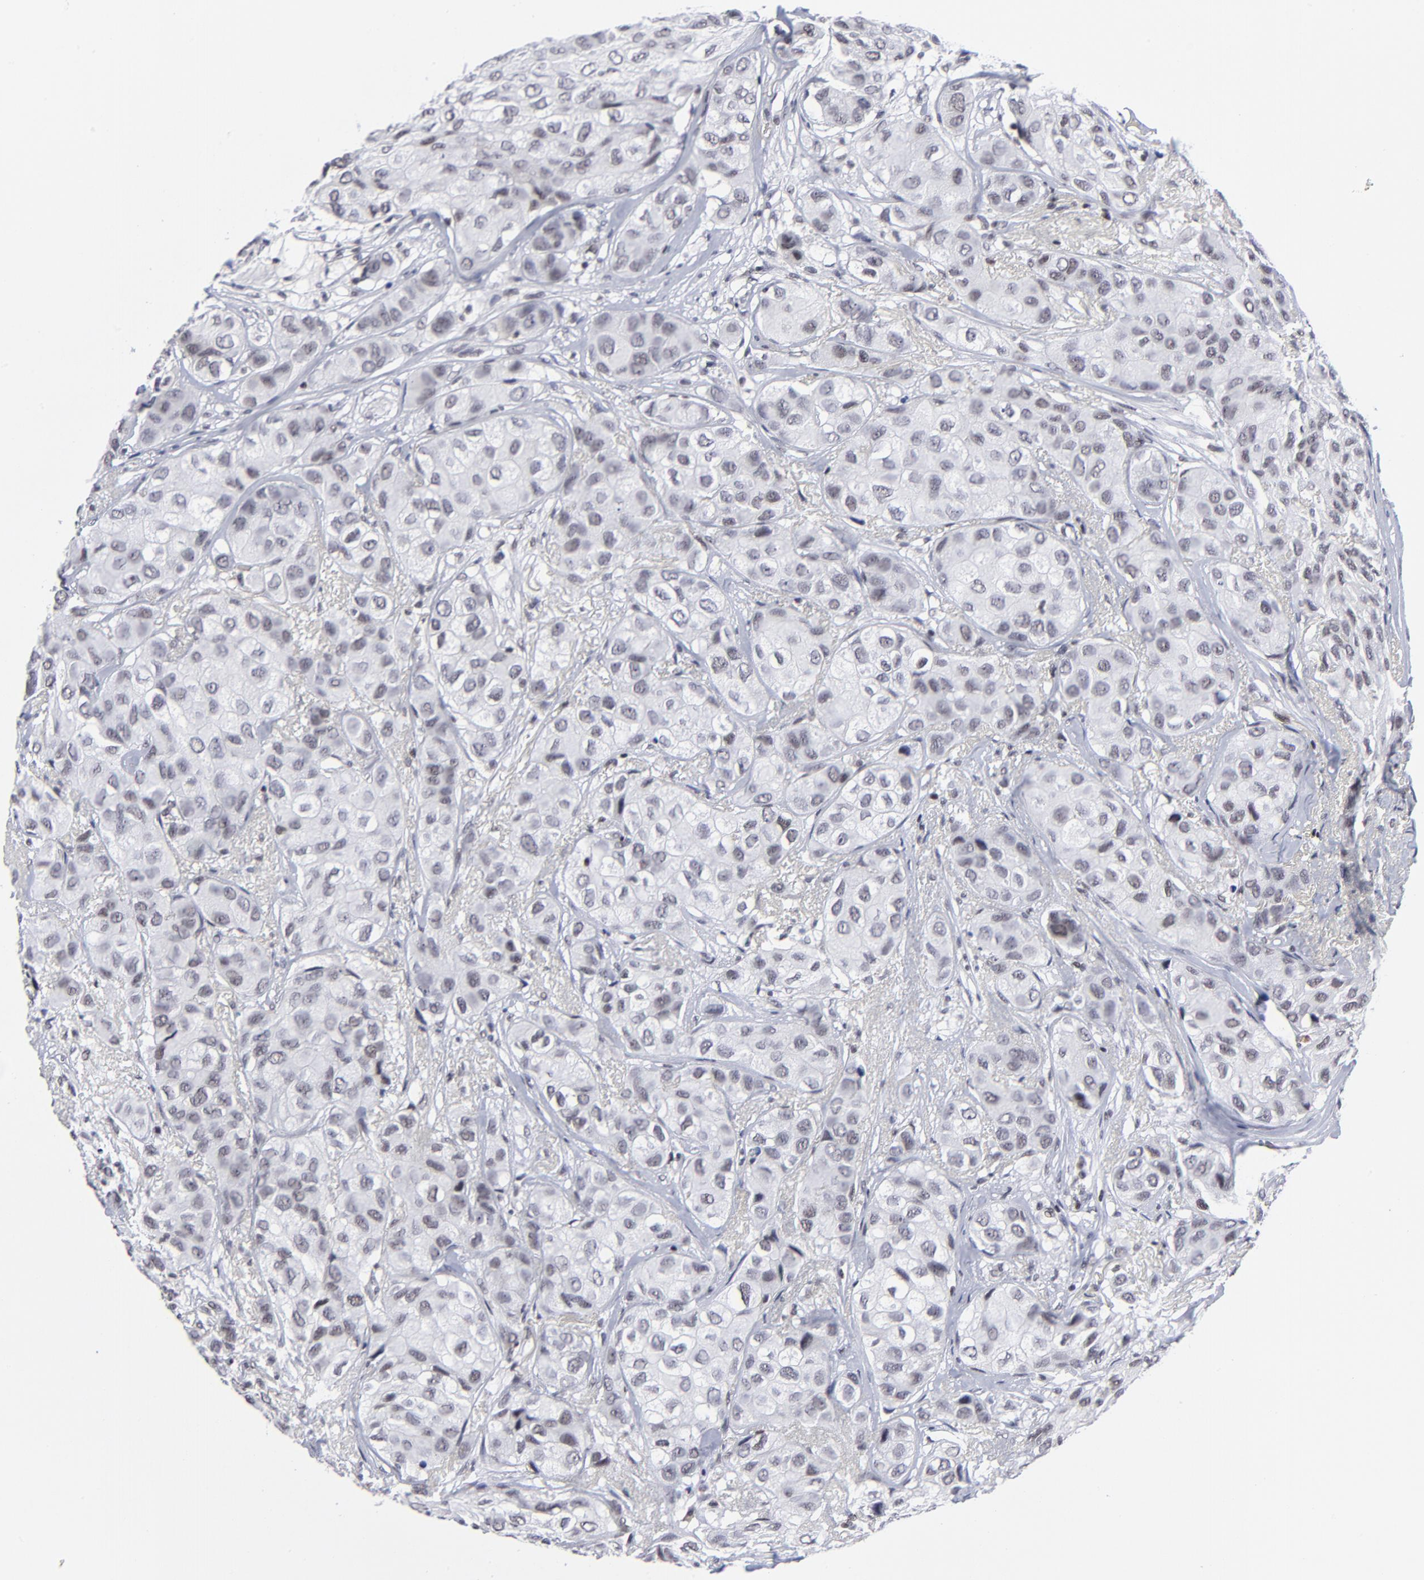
{"staining": {"intensity": "weak", "quantity": "<25%", "location": "nuclear"}, "tissue": "breast cancer", "cell_type": "Tumor cells", "image_type": "cancer", "snomed": [{"axis": "morphology", "description": "Duct carcinoma"}, {"axis": "topography", "description": "Breast"}], "caption": "DAB immunohistochemical staining of intraductal carcinoma (breast) demonstrates no significant staining in tumor cells. Brightfield microscopy of immunohistochemistry (IHC) stained with DAB (brown) and hematoxylin (blue), captured at high magnification.", "gene": "SP2", "patient": {"sex": "female", "age": 68}}